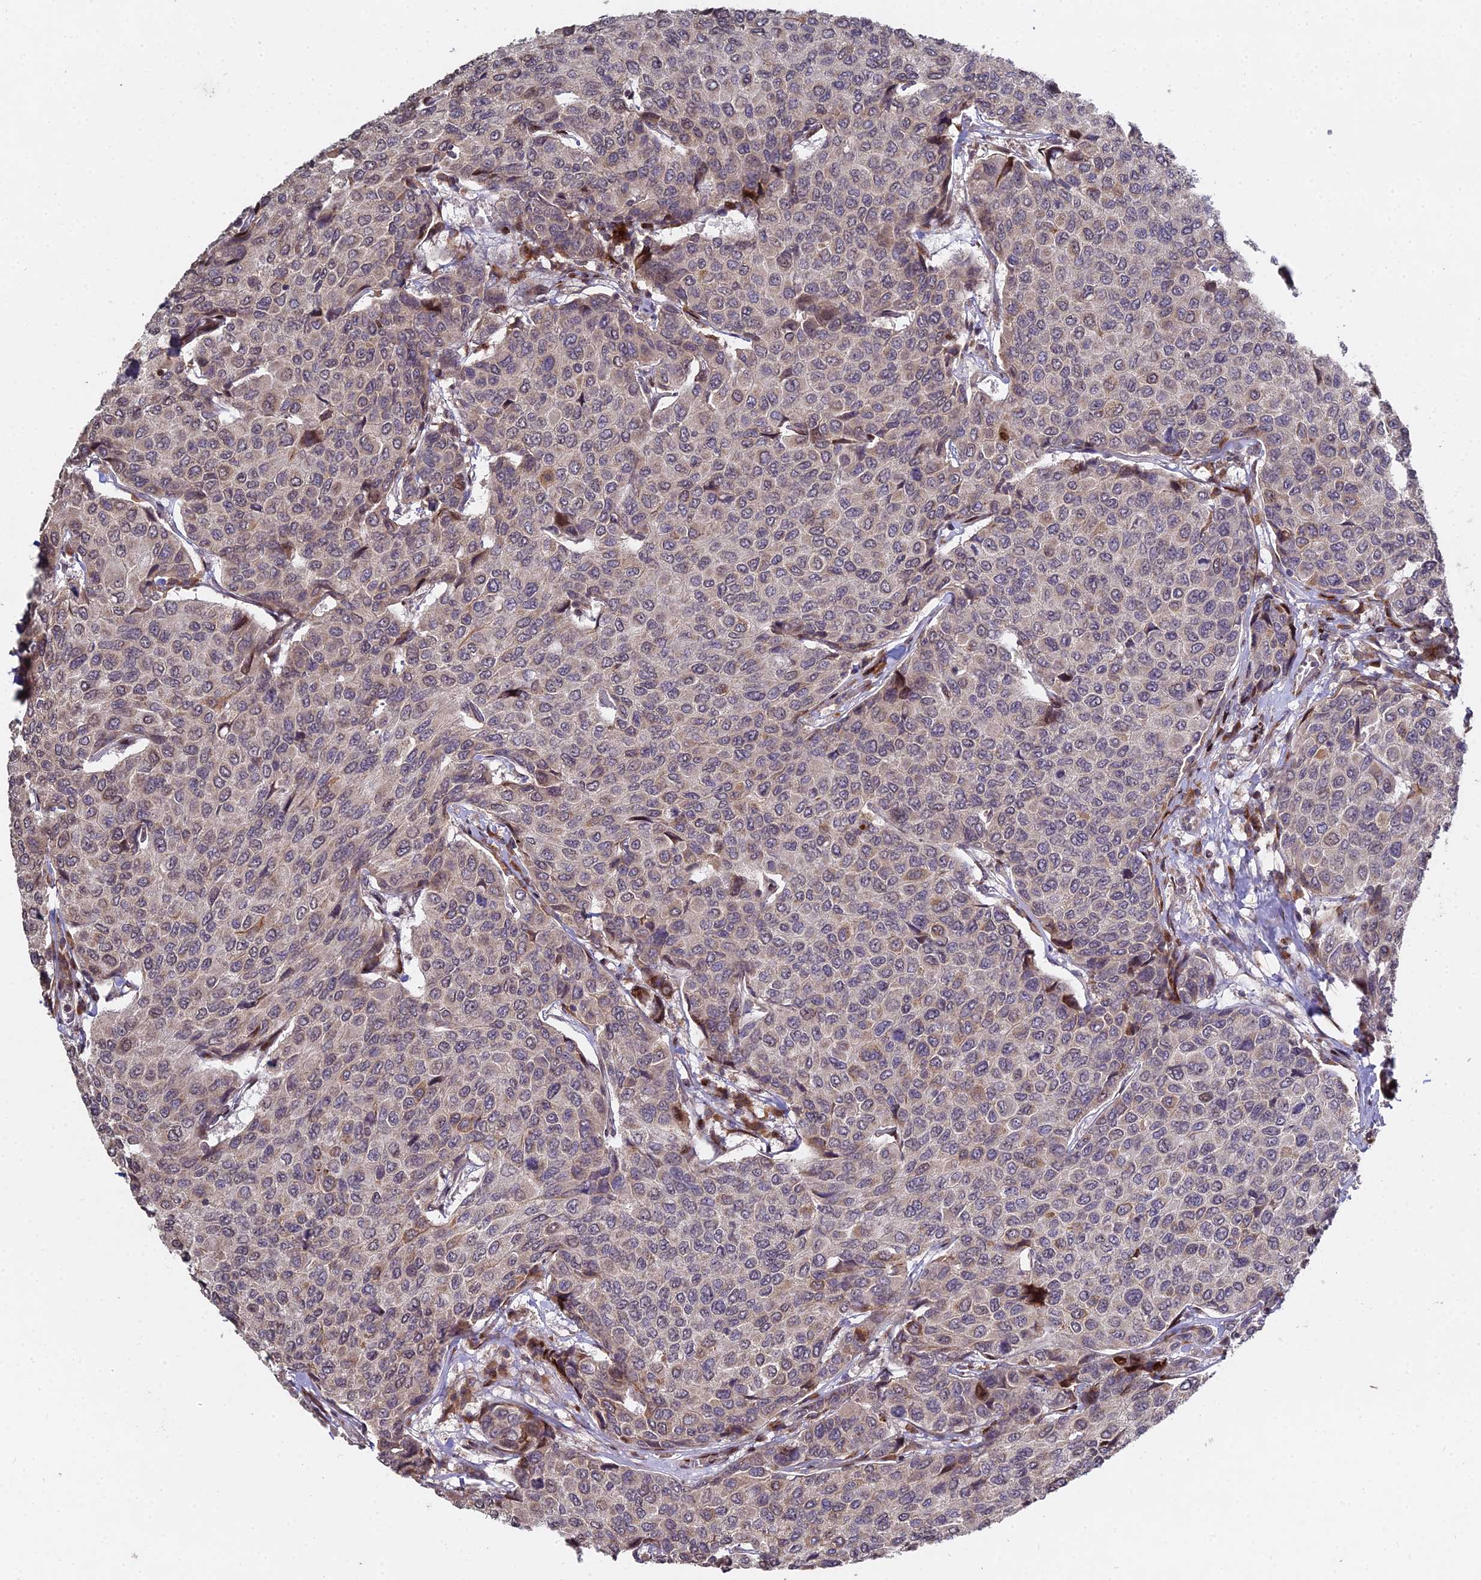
{"staining": {"intensity": "weak", "quantity": "<25%", "location": "cytoplasmic/membranous,nuclear"}, "tissue": "breast cancer", "cell_type": "Tumor cells", "image_type": "cancer", "snomed": [{"axis": "morphology", "description": "Duct carcinoma"}, {"axis": "topography", "description": "Breast"}], "caption": "An immunohistochemistry histopathology image of breast intraductal carcinoma is shown. There is no staining in tumor cells of breast intraductal carcinoma.", "gene": "RBMS2", "patient": {"sex": "female", "age": 55}}